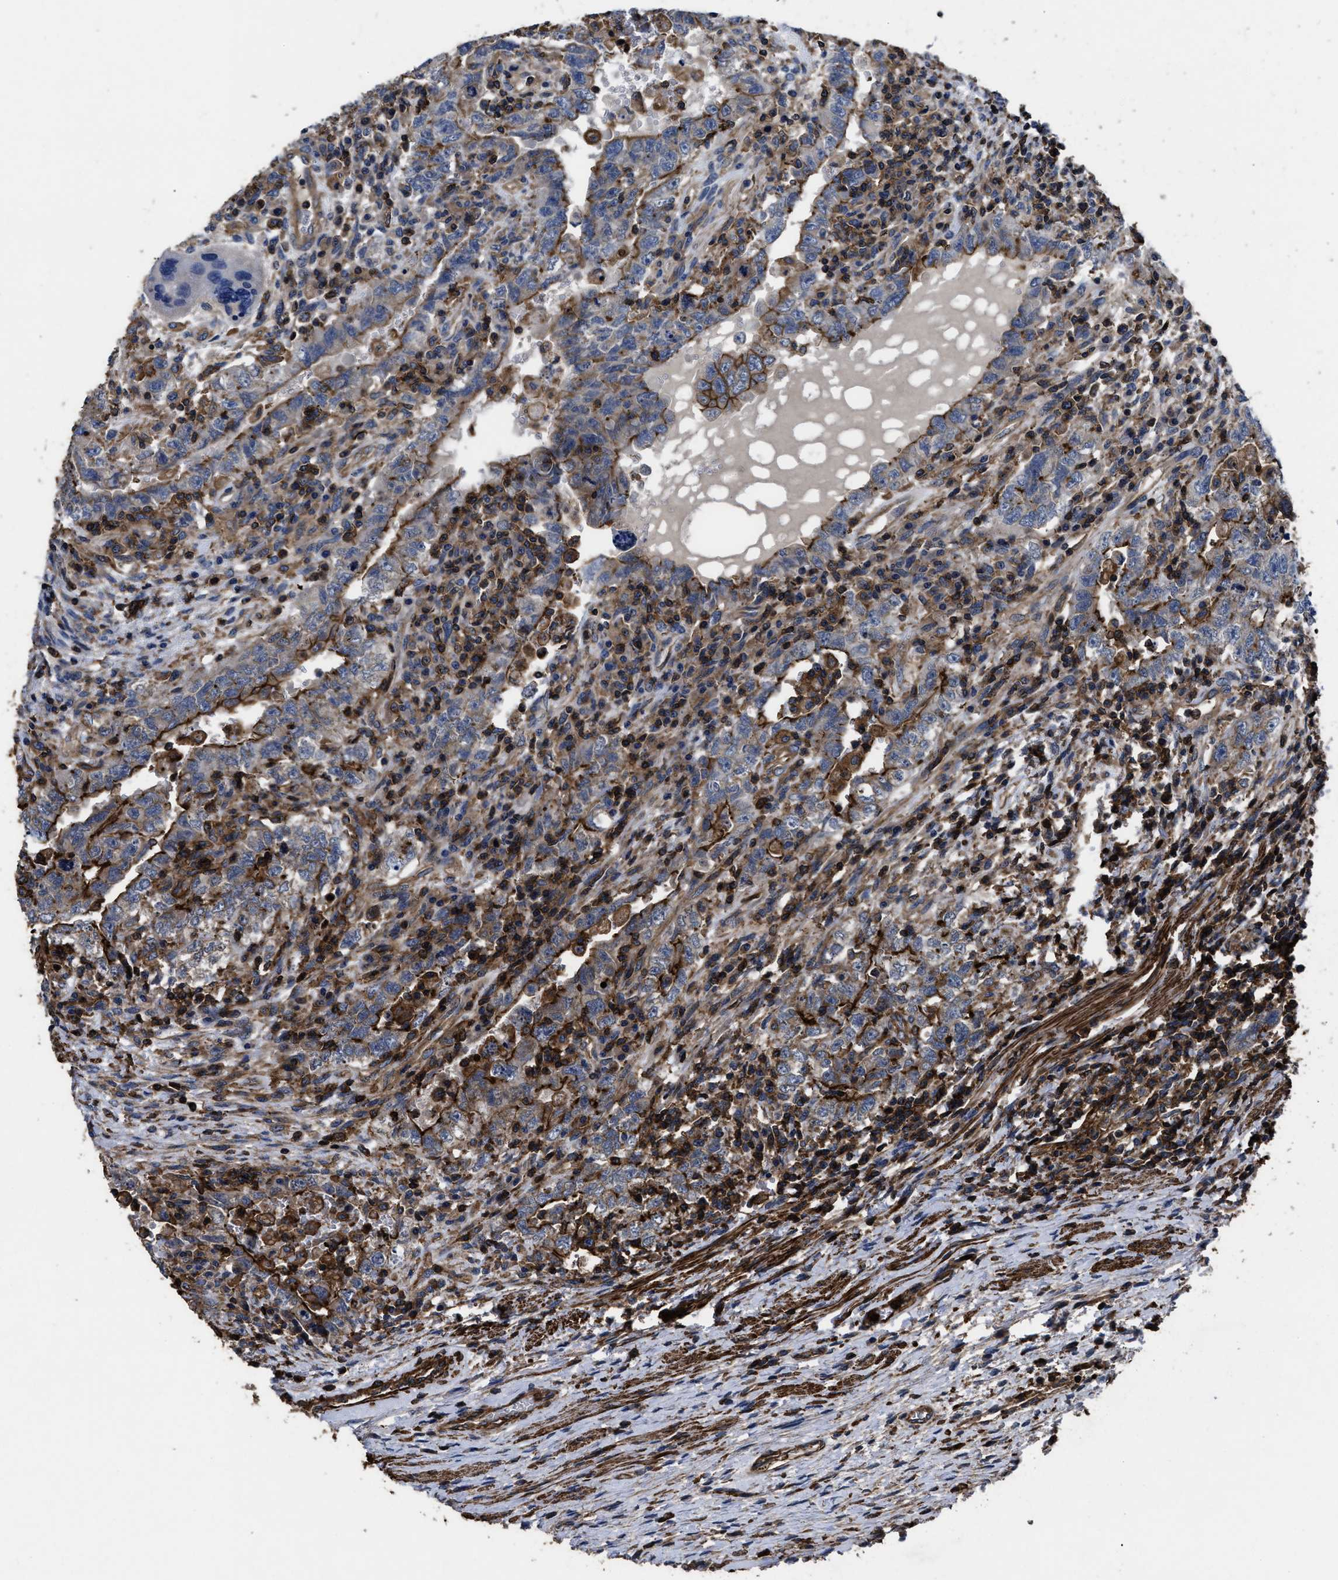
{"staining": {"intensity": "strong", "quantity": ">75%", "location": "cytoplasmic/membranous"}, "tissue": "testis cancer", "cell_type": "Tumor cells", "image_type": "cancer", "snomed": [{"axis": "morphology", "description": "Carcinoma, Embryonal, NOS"}, {"axis": "topography", "description": "Testis"}], "caption": "DAB (3,3'-diaminobenzidine) immunohistochemical staining of human testis embryonal carcinoma shows strong cytoplasmic/membranous protein staining in approximately >75% of tumor cells.", "gene": "SCUBE2", "patient": {"sex": "male", "age": 26}}